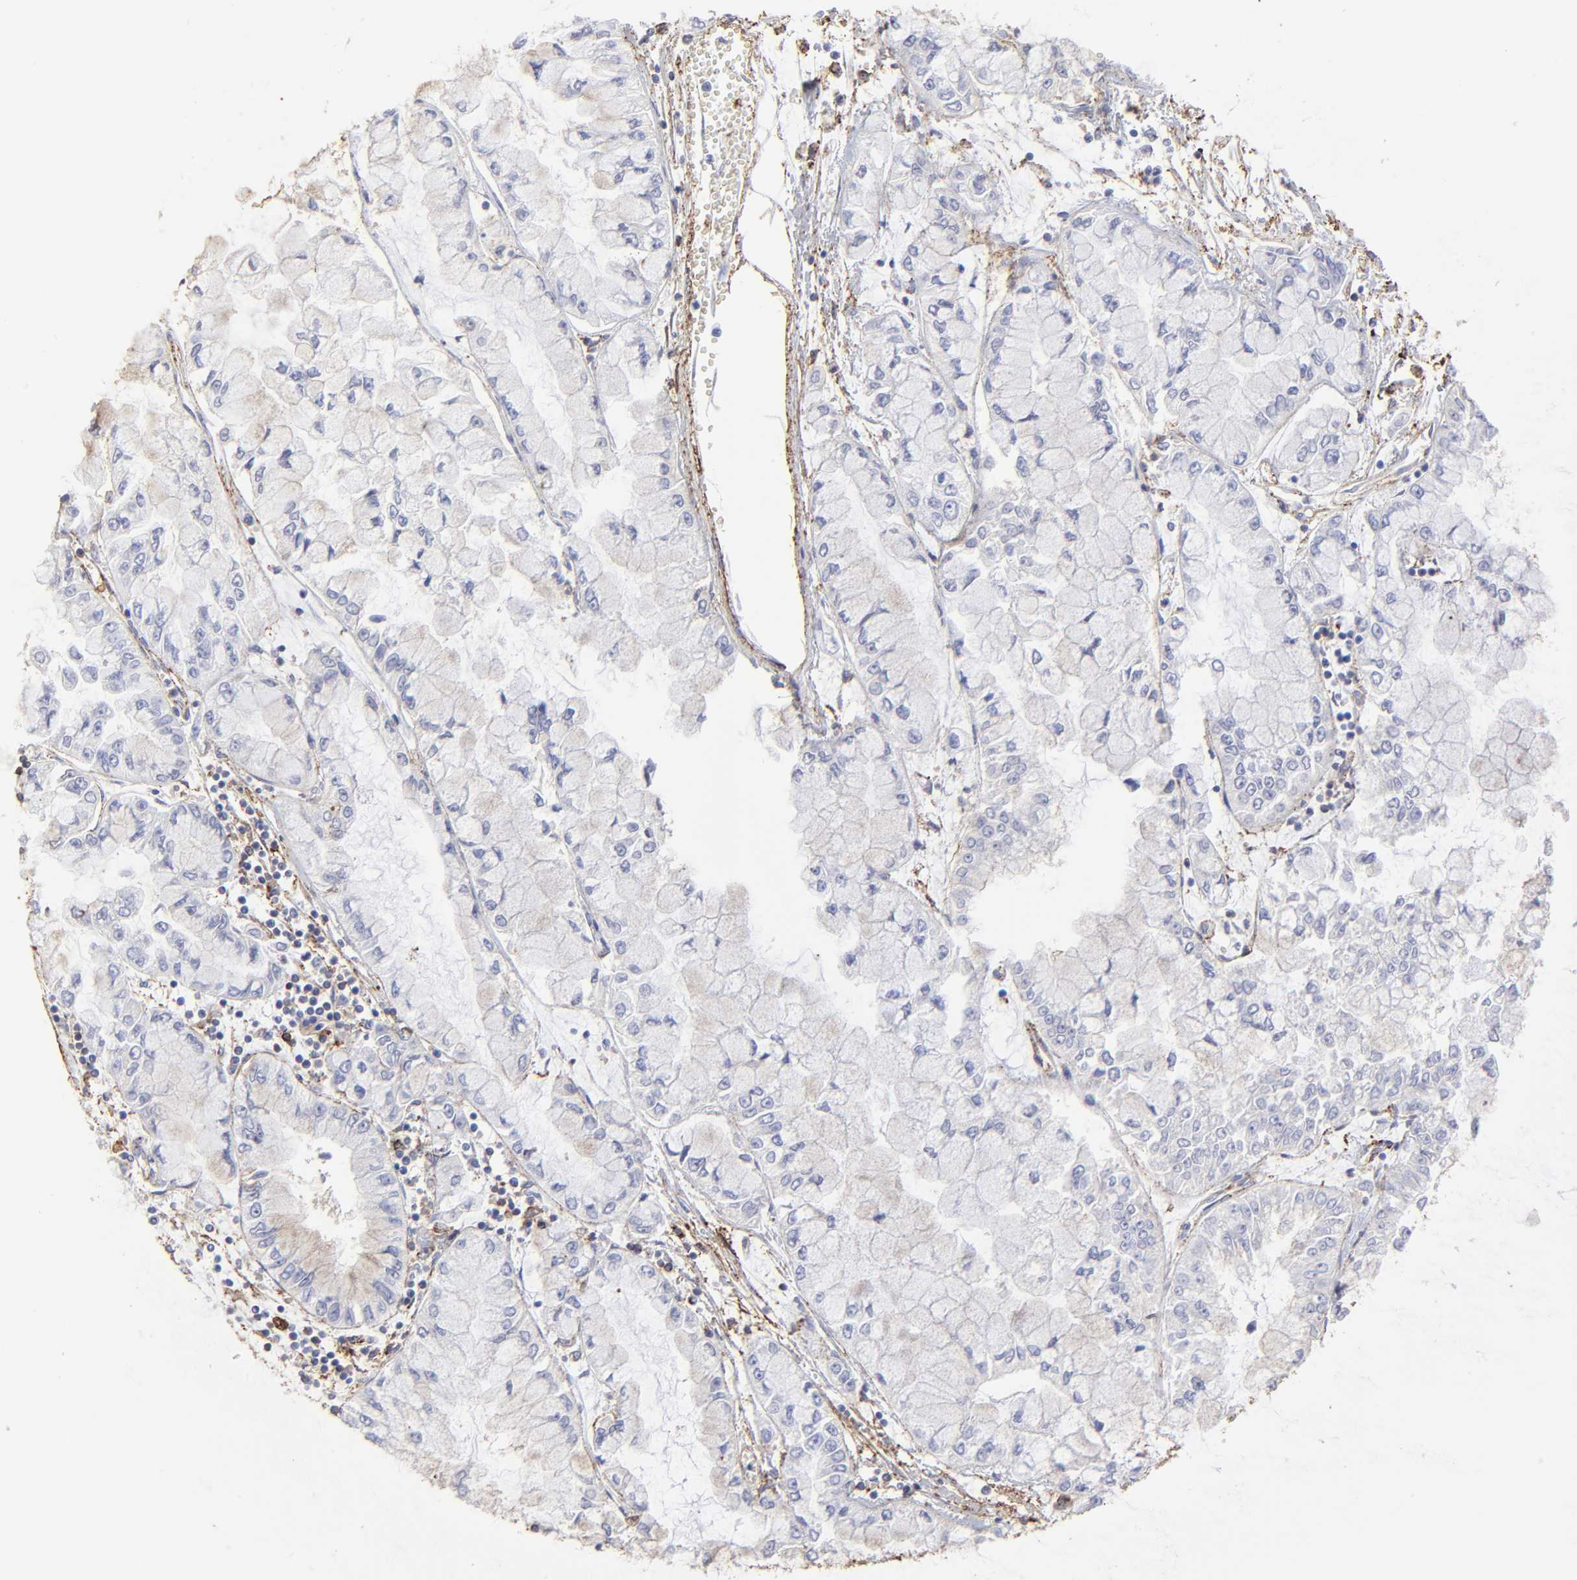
{"staining": {"intensity": "negative", "quantity": "none", "location": "none"}, "tissue": "liver cancer", "cell_type": "Tumor cells", "image_type": "cancer", "snomed": [{"axis": "morphology", "description": "Cholangiocarcinoma"}, {"axis": "topography", "description": "Liver"}], "caption": "This is an immunohistochemistry (IHC) photomicrograph of human liver cancer (cholangiocarcinoma). There is no positivity in tumor cells.", "gene": "ANXA6", "patient": {"sex": "female", "age": 79}}